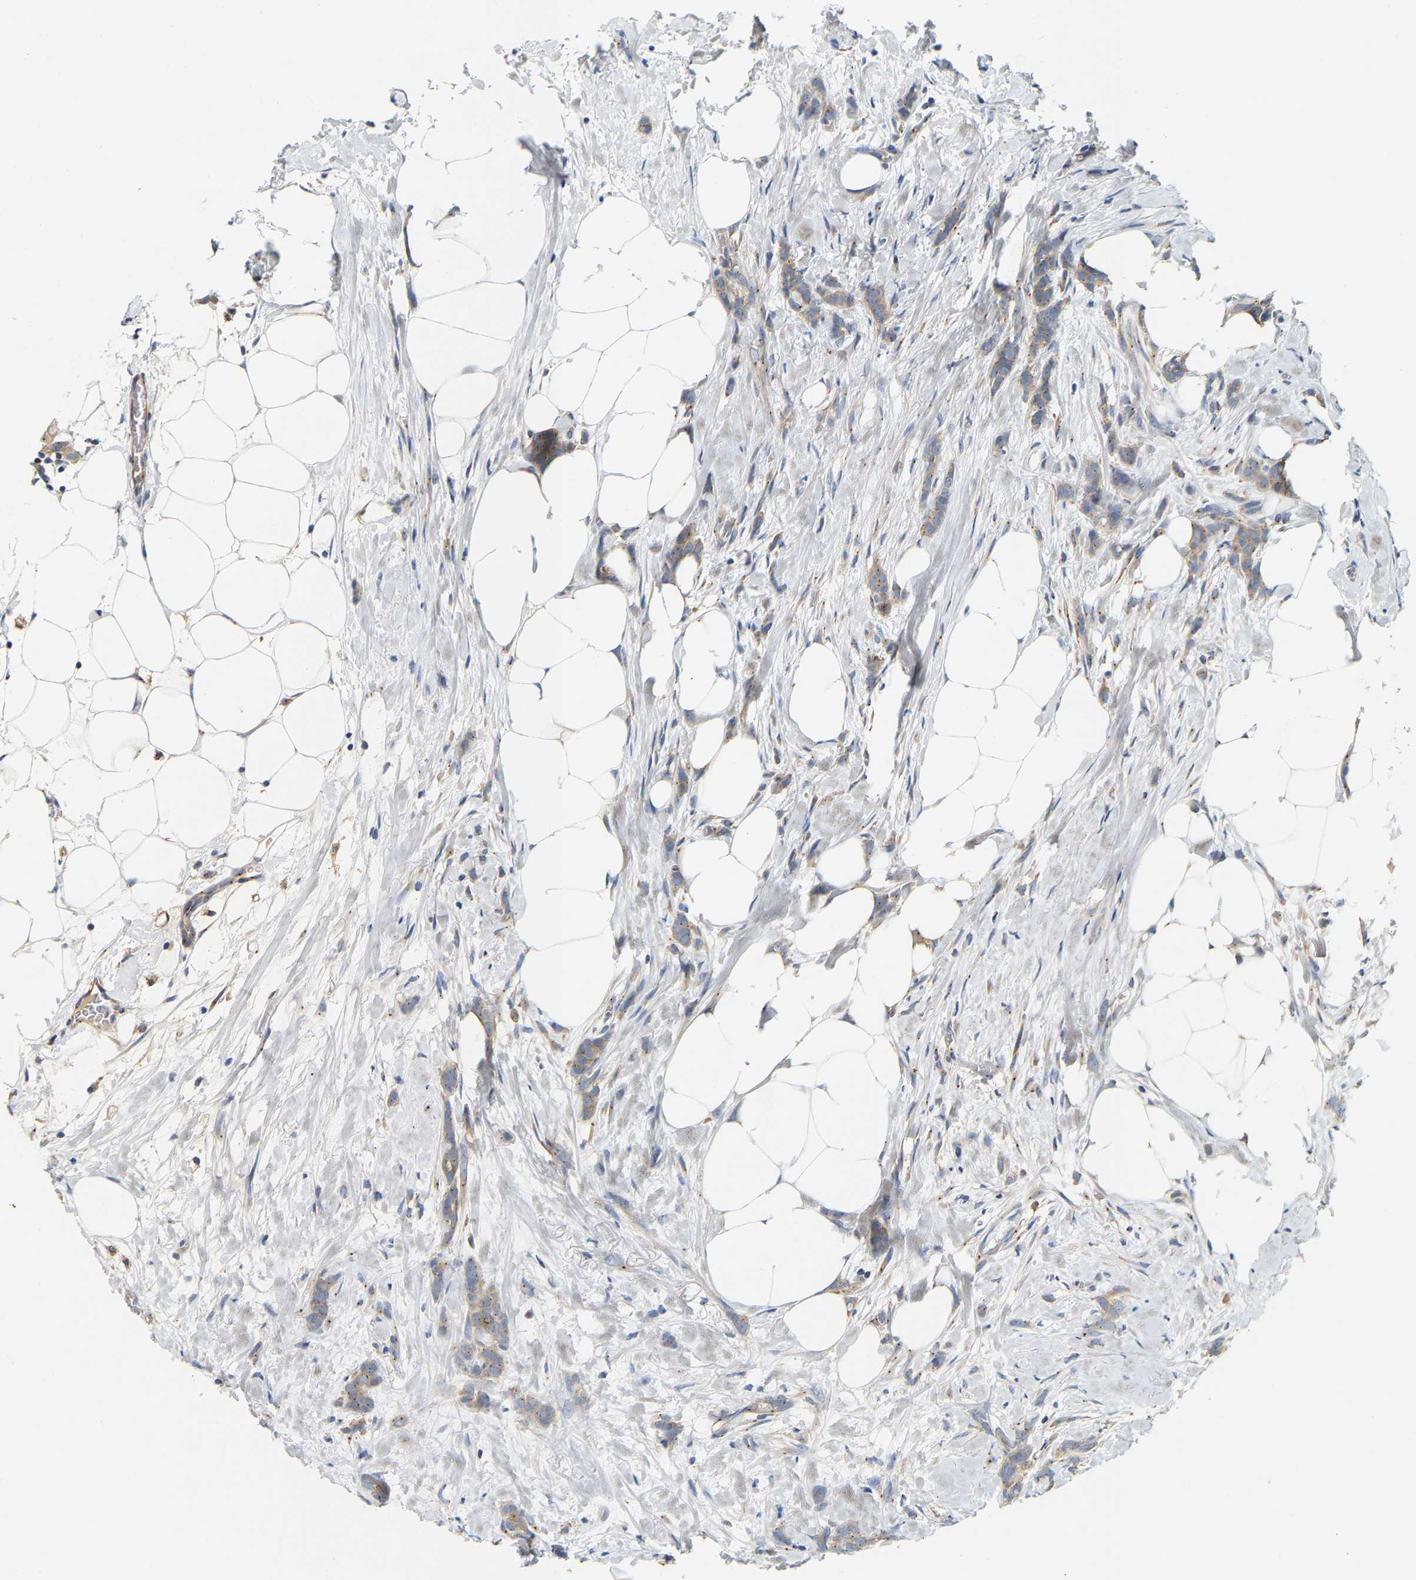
{"staining": {"intensity": "weak", "quantity": ">75%", "location": "cytoplasmic/membranous"}, "tissue": "breast cancer", "cell_type": "Tumor cells", "image_type": "cancer", "snomed": [{"axis": "morphology", "description": "Lobular carcinoma, in situ"}, {"axis": "morphology", "description": "Lobular carcinoma"}, {"axis": "topography", "description": "Breast"}], "caption": "Tumor cells reveal weak cytoplasmic/membranous staining in approximately >75% of cells in breast lobular carcinoma.", "gene": "PCNT", "patient": {"sex": "female", "age": 41}}